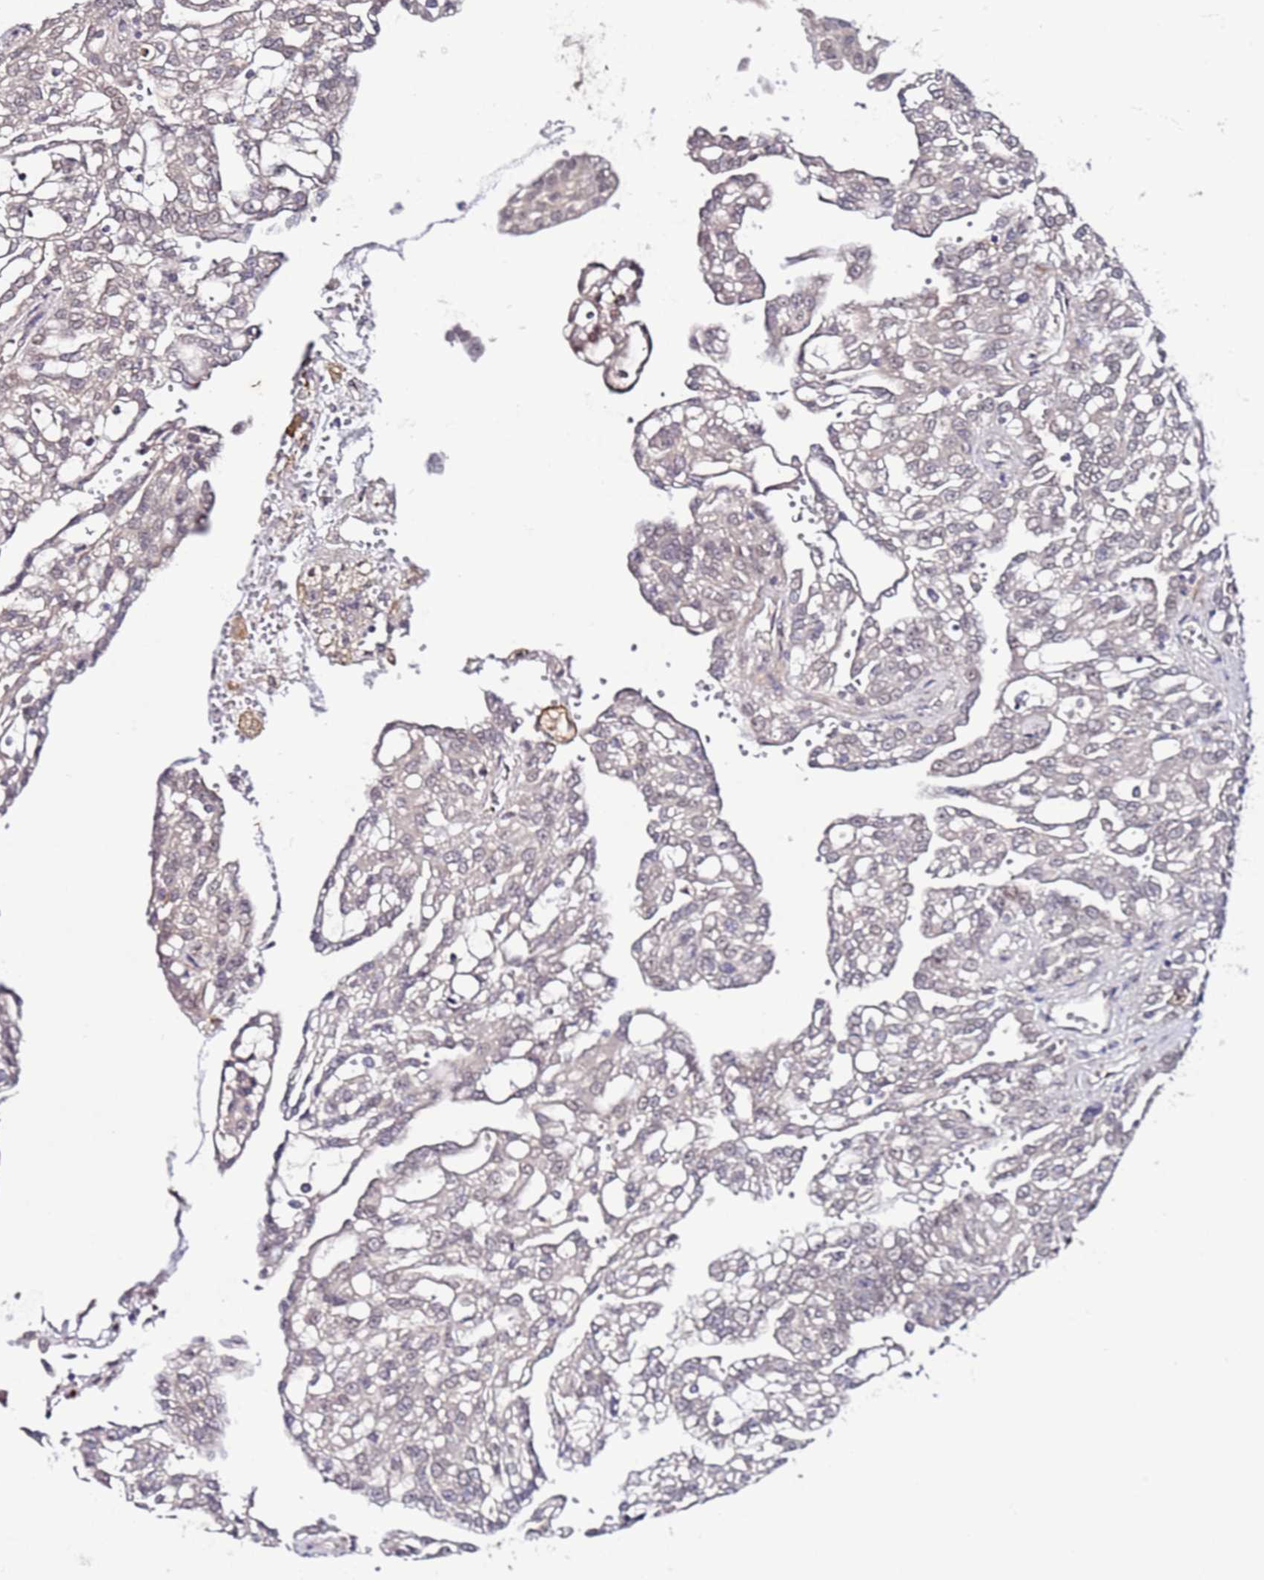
{"staining": {"intensity": "negative", "quantity": "none", "location": "none"}, "tissue": "renal cancer", "cell_type": "Tumor cells", "image_type": "cancer", "snomed": [{"axis": "morphology", "description": "Adenocarcinoma, NOS"}, {"axis": "topography", "description": "Kidney"}], "caption": "The photomicrograph exhibits no staining of tumor cells in renal adenocarcinoma.", "gene": "POLR2D", "patient": {"sex": "male", "age": 63}}